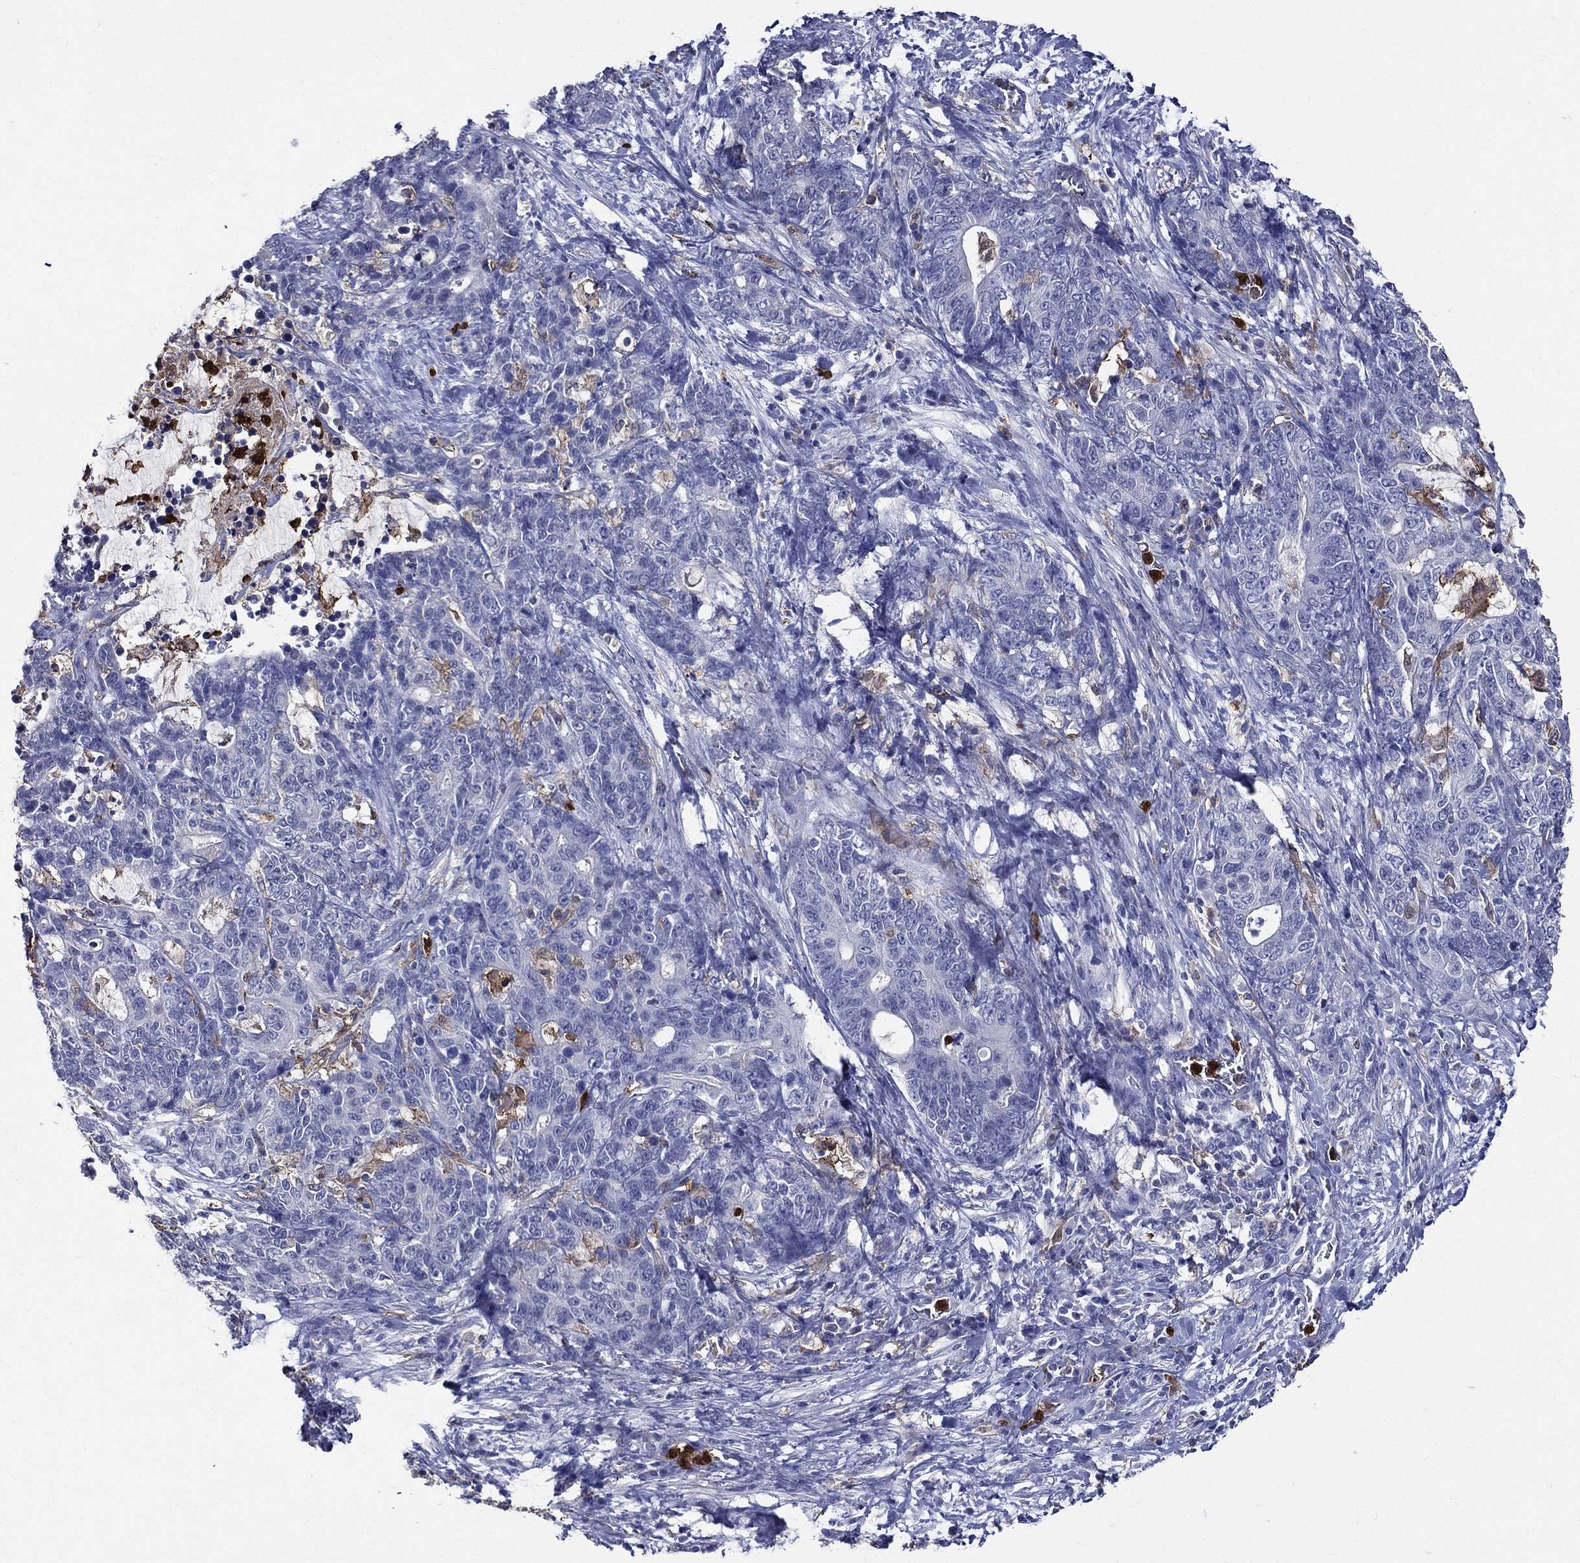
{"staining": {"intensity": "negative", "quantity": "none", "location": "none"}, "tissue": "stomach cancer", "cell_type": "Tumor cells", "image_type": "cancer", "snomed": [{"axis": "morphology", "description": "Normal tissue, NOS"}, {"axis": "morphology", "description": "Adenocarcinoma, NOS"}, {"axis": "topography", "description": "Stomach"}], "caption": "The photomicrograph demonstrates no significant positivity in tumor cells of stomach cancer. (DAB immunohistochemistry (IHC) with hematoxylin counter stain).", "gene": "GPR171", "patient": {"sex": "female", "age": 64}}